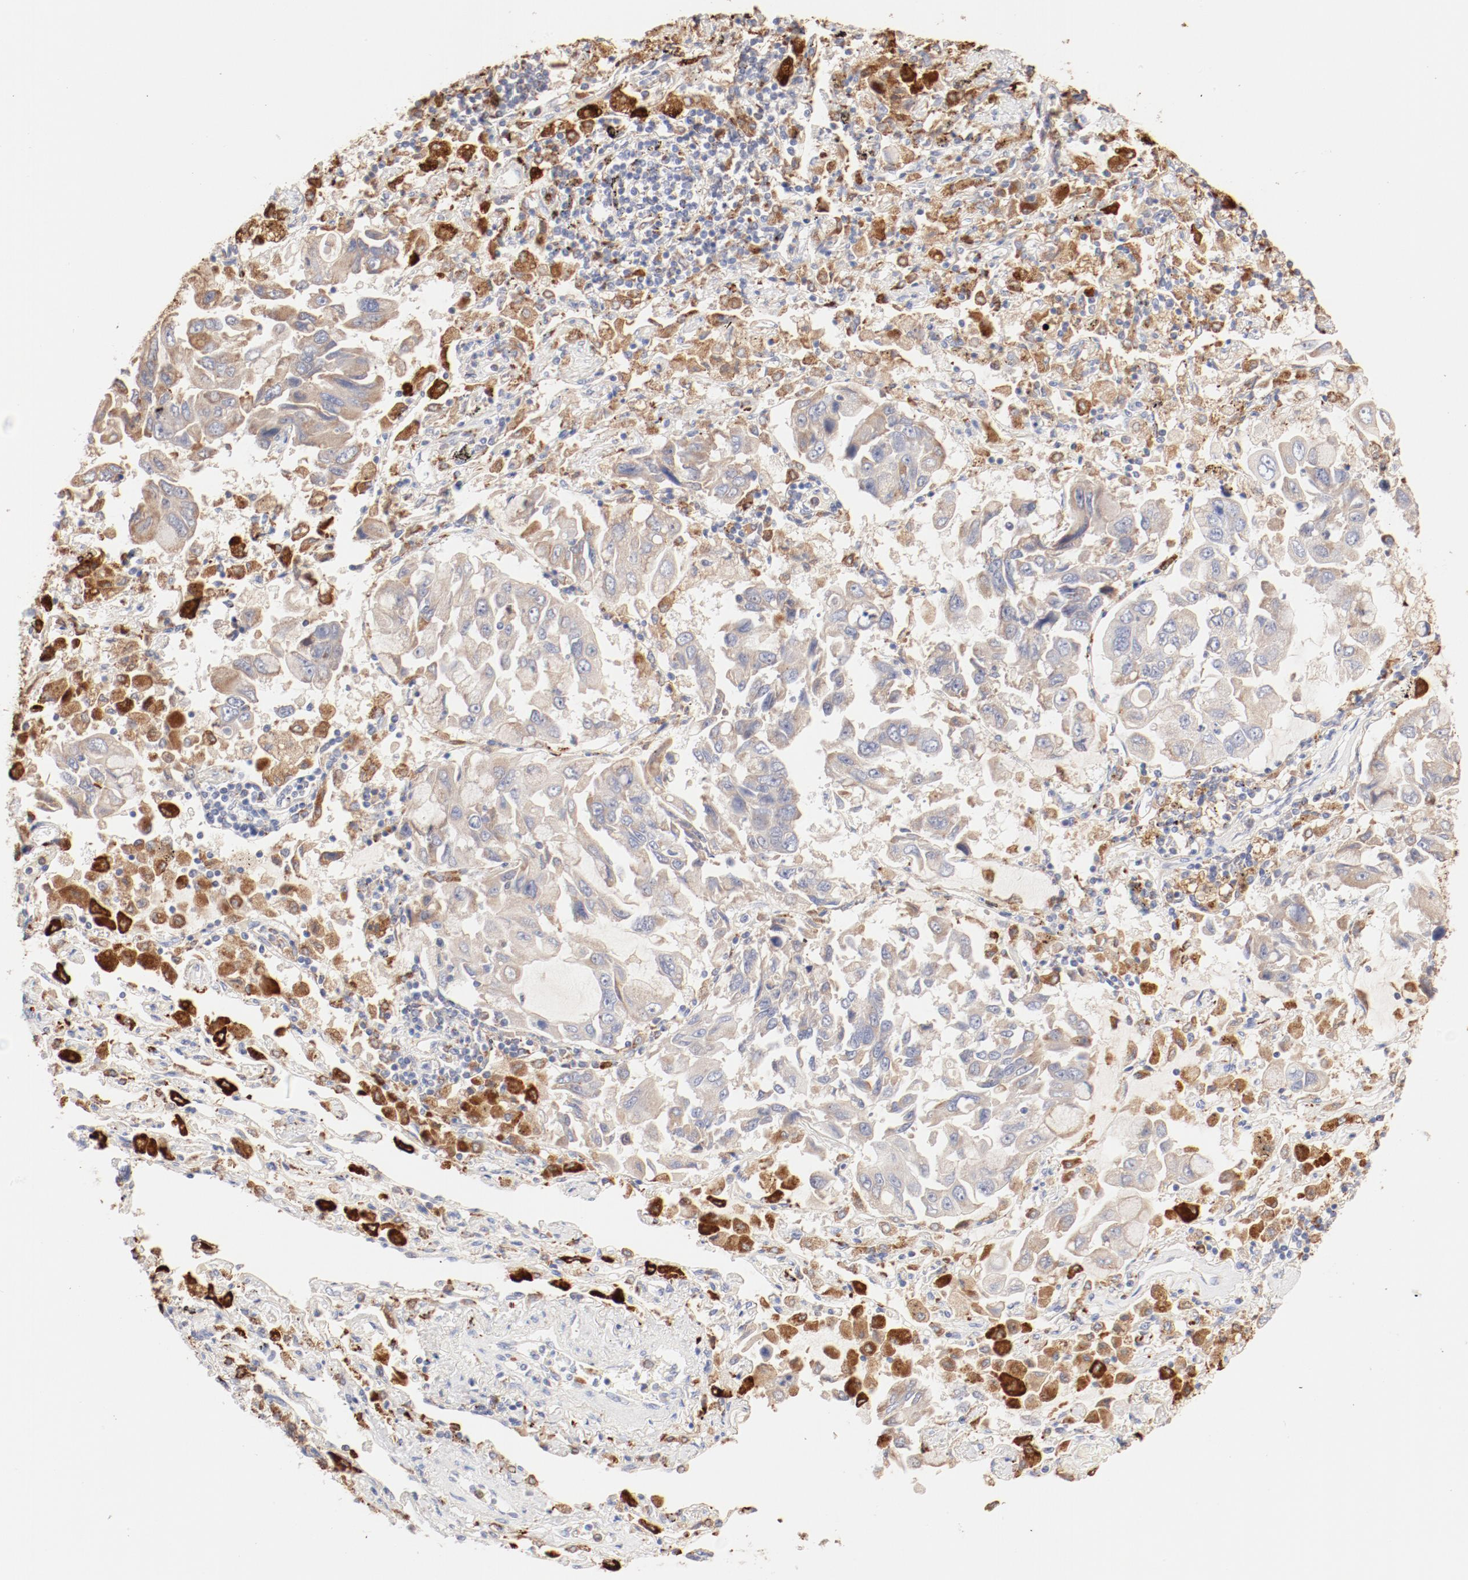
{"staining": {"intensity": "weak", "quantity": ">75%", "location": "cytoplasmic/membranous"}, "tissue": "lung cancer", "cell_type": "Tumor cells", "image_type": "cancer", "snomed": [{"axis": "morphology", "description": "Adenocarcinoma, NOS"}, {"axis": "topography", "description": "Lung"}], "caption": "The immunohistochemical stain shows weak cytoplasmic/membranous staining in tumor cells of lung cancer tissue. Nuclei are stained in blue.", "gene": "CTSH", "patient": {"sex": "male", "age": 64}}